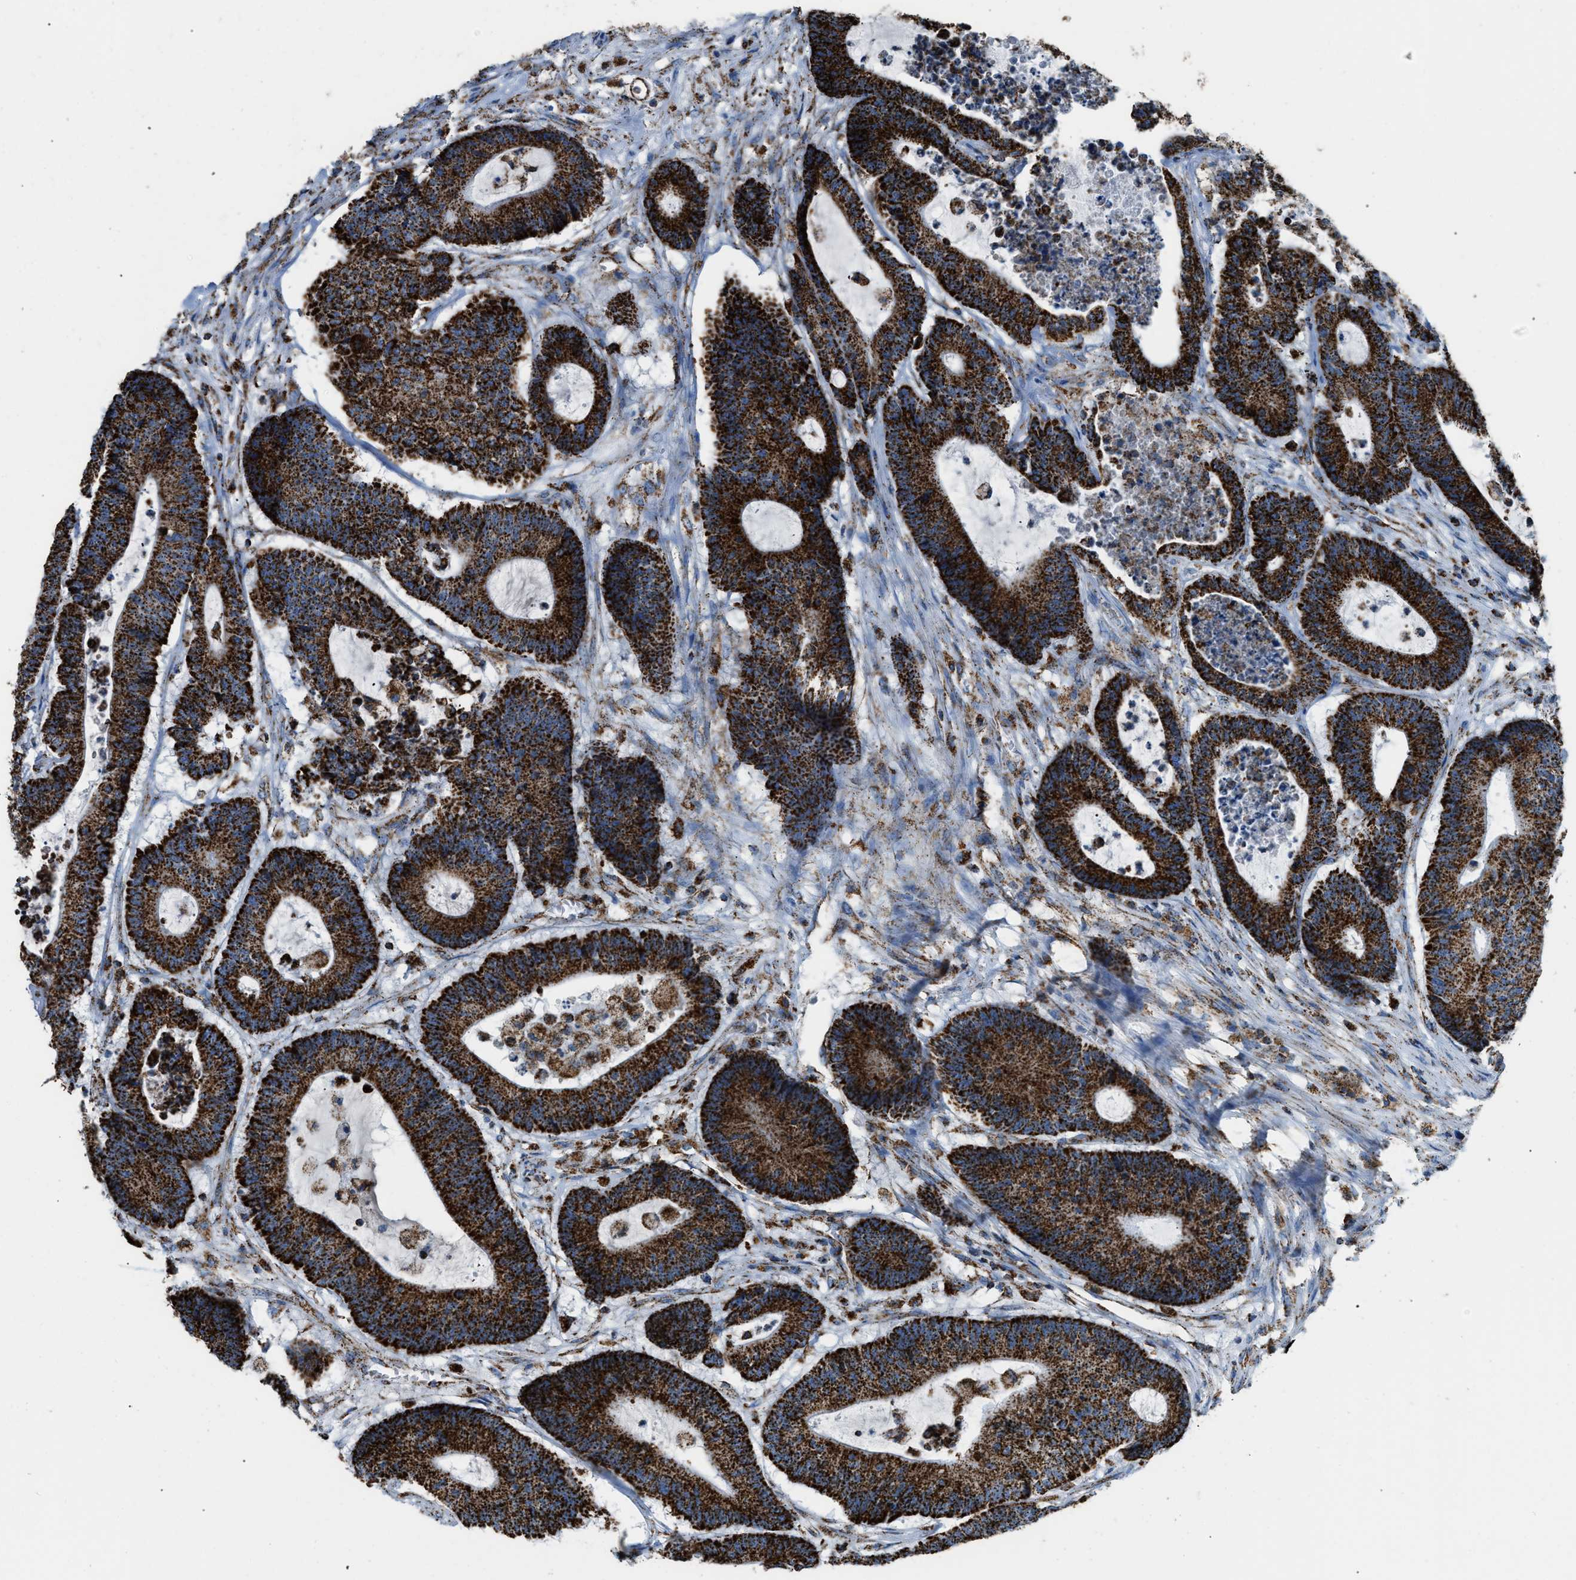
{"staining": {"intensity": "strong", "quantity": ">75%", "location": "cytoplasmic/membranous"}, "tissue": "colorectal cancer", "cell_type": "Tumor cells", "image_type": "cancer", "snomed": [{"axis": "morphology", "description": "Adenocarcinoma, NOS"}, {"axis": "topography", "description": "Colon"}], "caption": "Immunohistochemistry (IHC) of colorectal cancer (adenocarcinoma) reveals high levels of strong cytoplasmic/membranous positivity in approximately >75% of tumor cells.", "gene": "ETFB", "patient": {"sex": "female", "age": 84}}